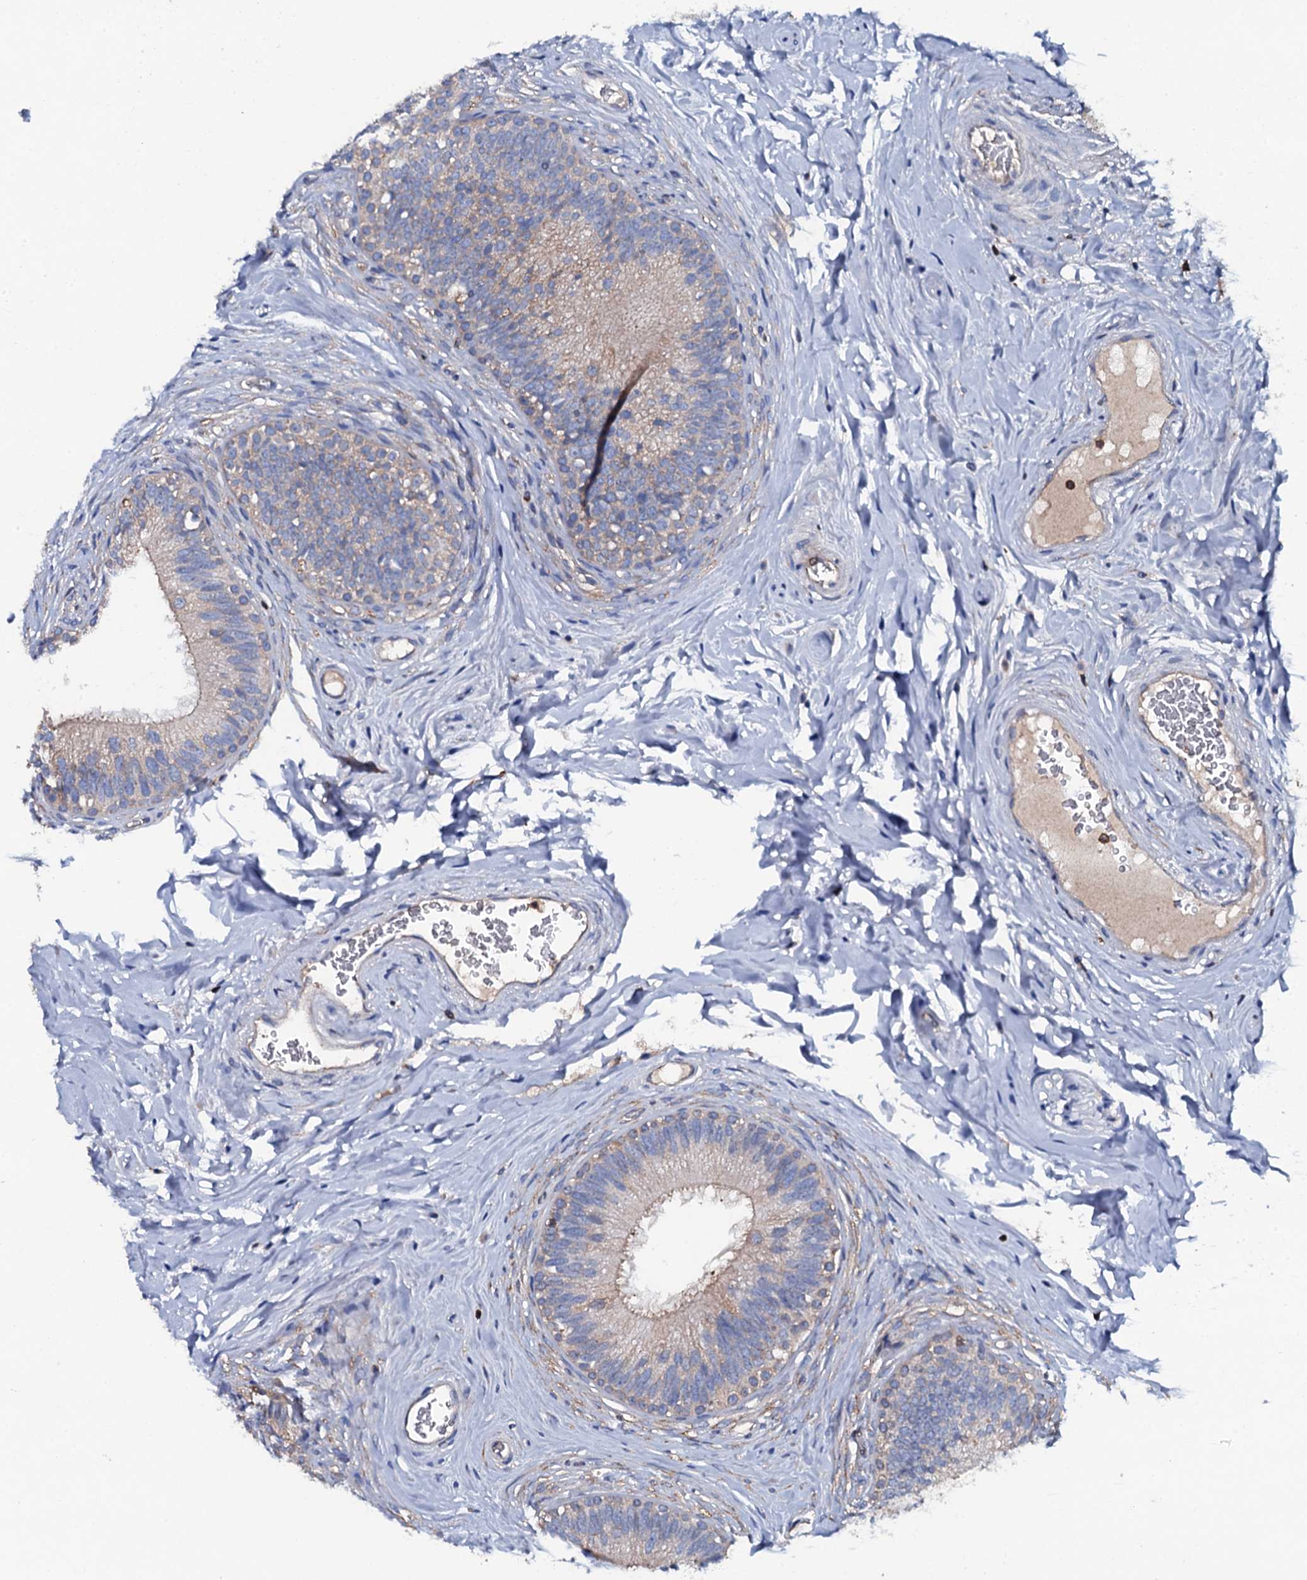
{"staining": {"intensity": "weak", "quantity": "<25%", "location": "cytoplasmic/membranous"}, "tissue": "epididymis", "cell_type": "Glandular cells", "image_type": "normal", "snomed": [{"axis": "morphology", "description": "Normal tissue, NOS"}, {"axis": "topography", "description": "Epididymis"}], "caption": "Epididymis stained for a protein using immunohistochemistry (IHC) displays no expression glandular cells.", "gene": "MS4A4E", "patient": {"sex": "male", "age": 33}}